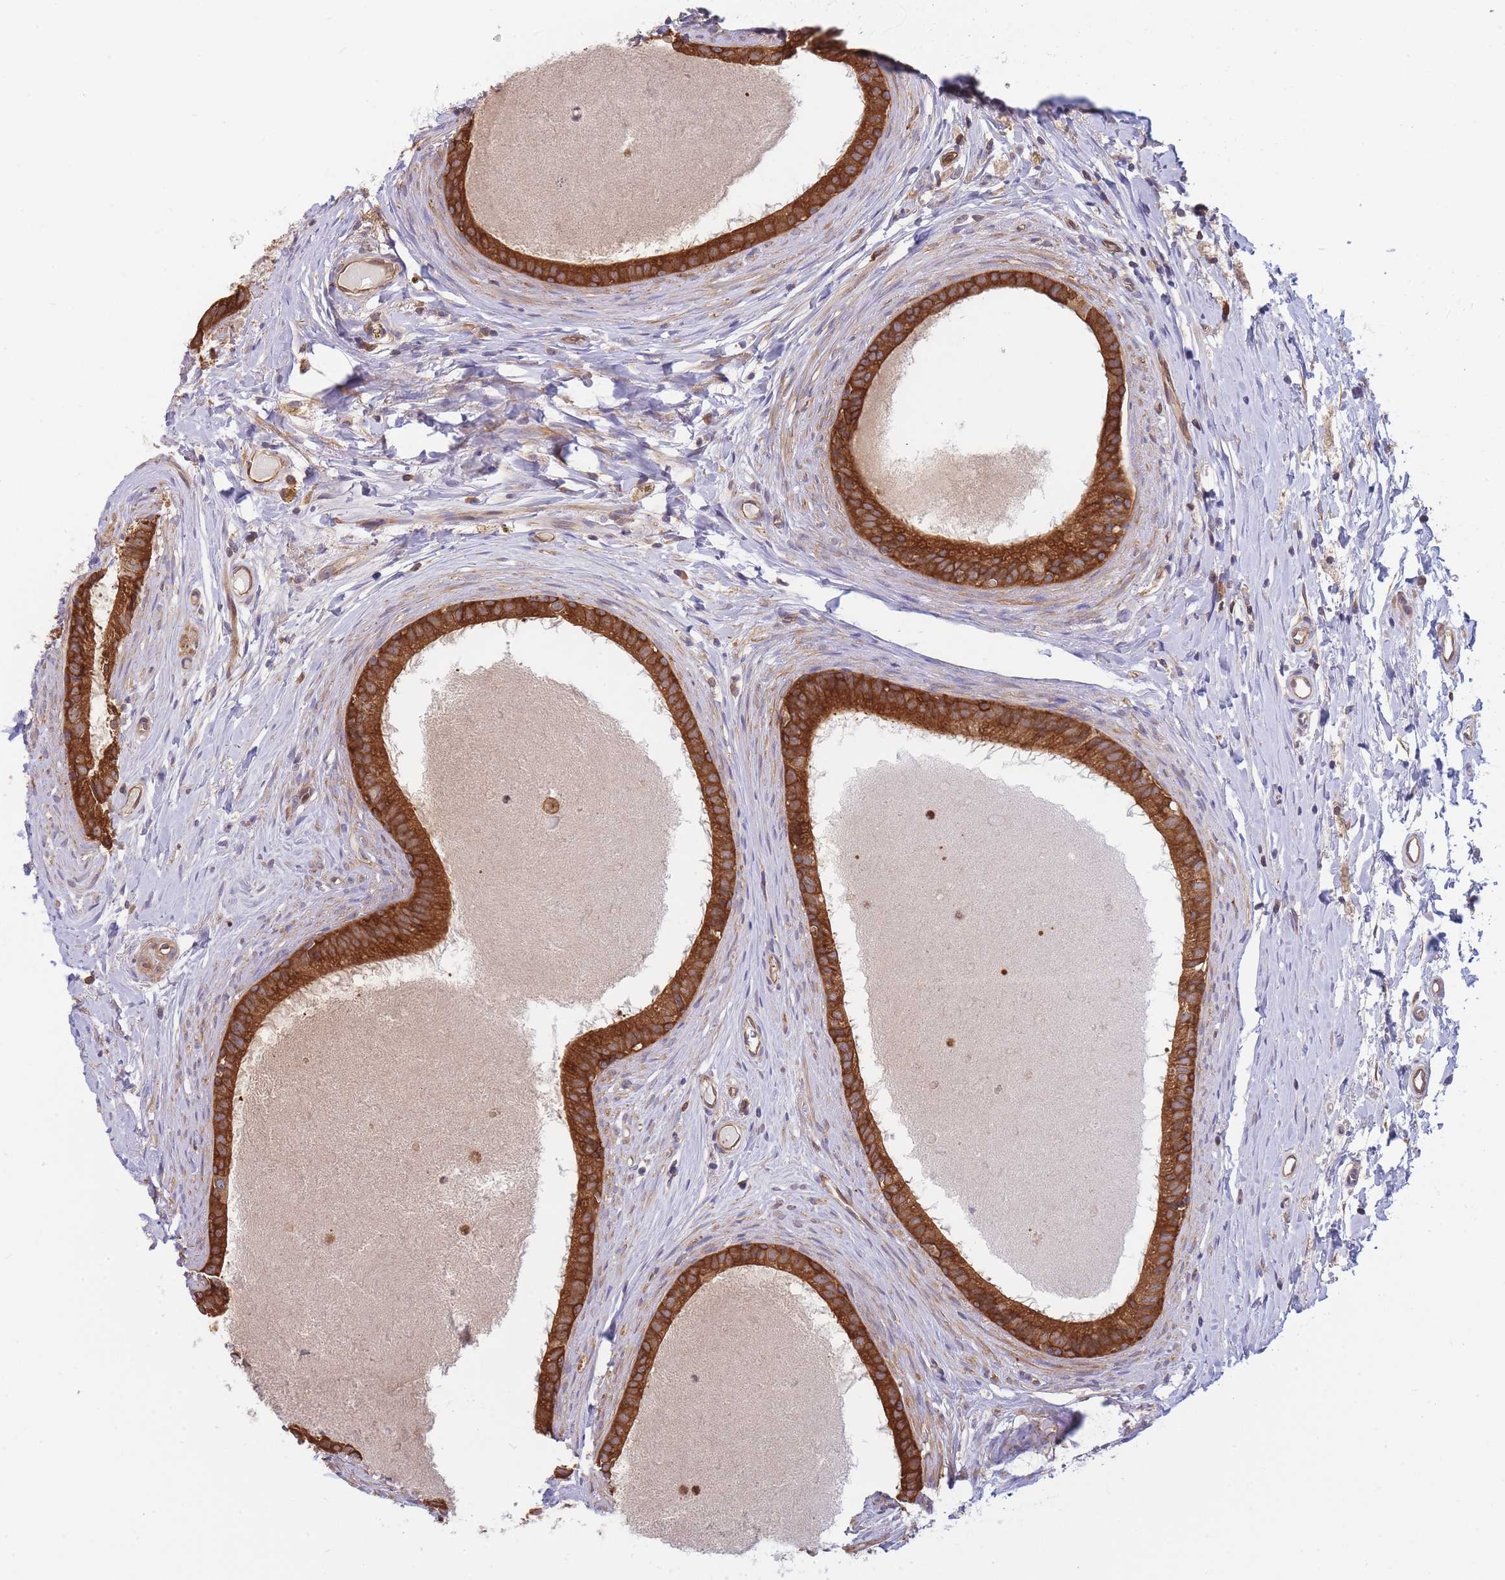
{"staining": {"intensity": "strong", "quantity": ">75%", "location": "cytoplasmic/membranous"}, "tissue": "epididymis", "cell_type": "Glandular cells", "image_type": "normal", "snomed": [{"axis": "morphology", "description": "Normal tissue, NOS"}, {"axis": "topography", "description": "Epididymis"}], "caption": "Immunohistochemical staining of normal human epididymis demonstrates high levels of strong cytoplasmic/membranous staining in approximately >75% of glandular cells.", "gene": "SLC4A9", "patient": {"sex": "male", "age": 80}}